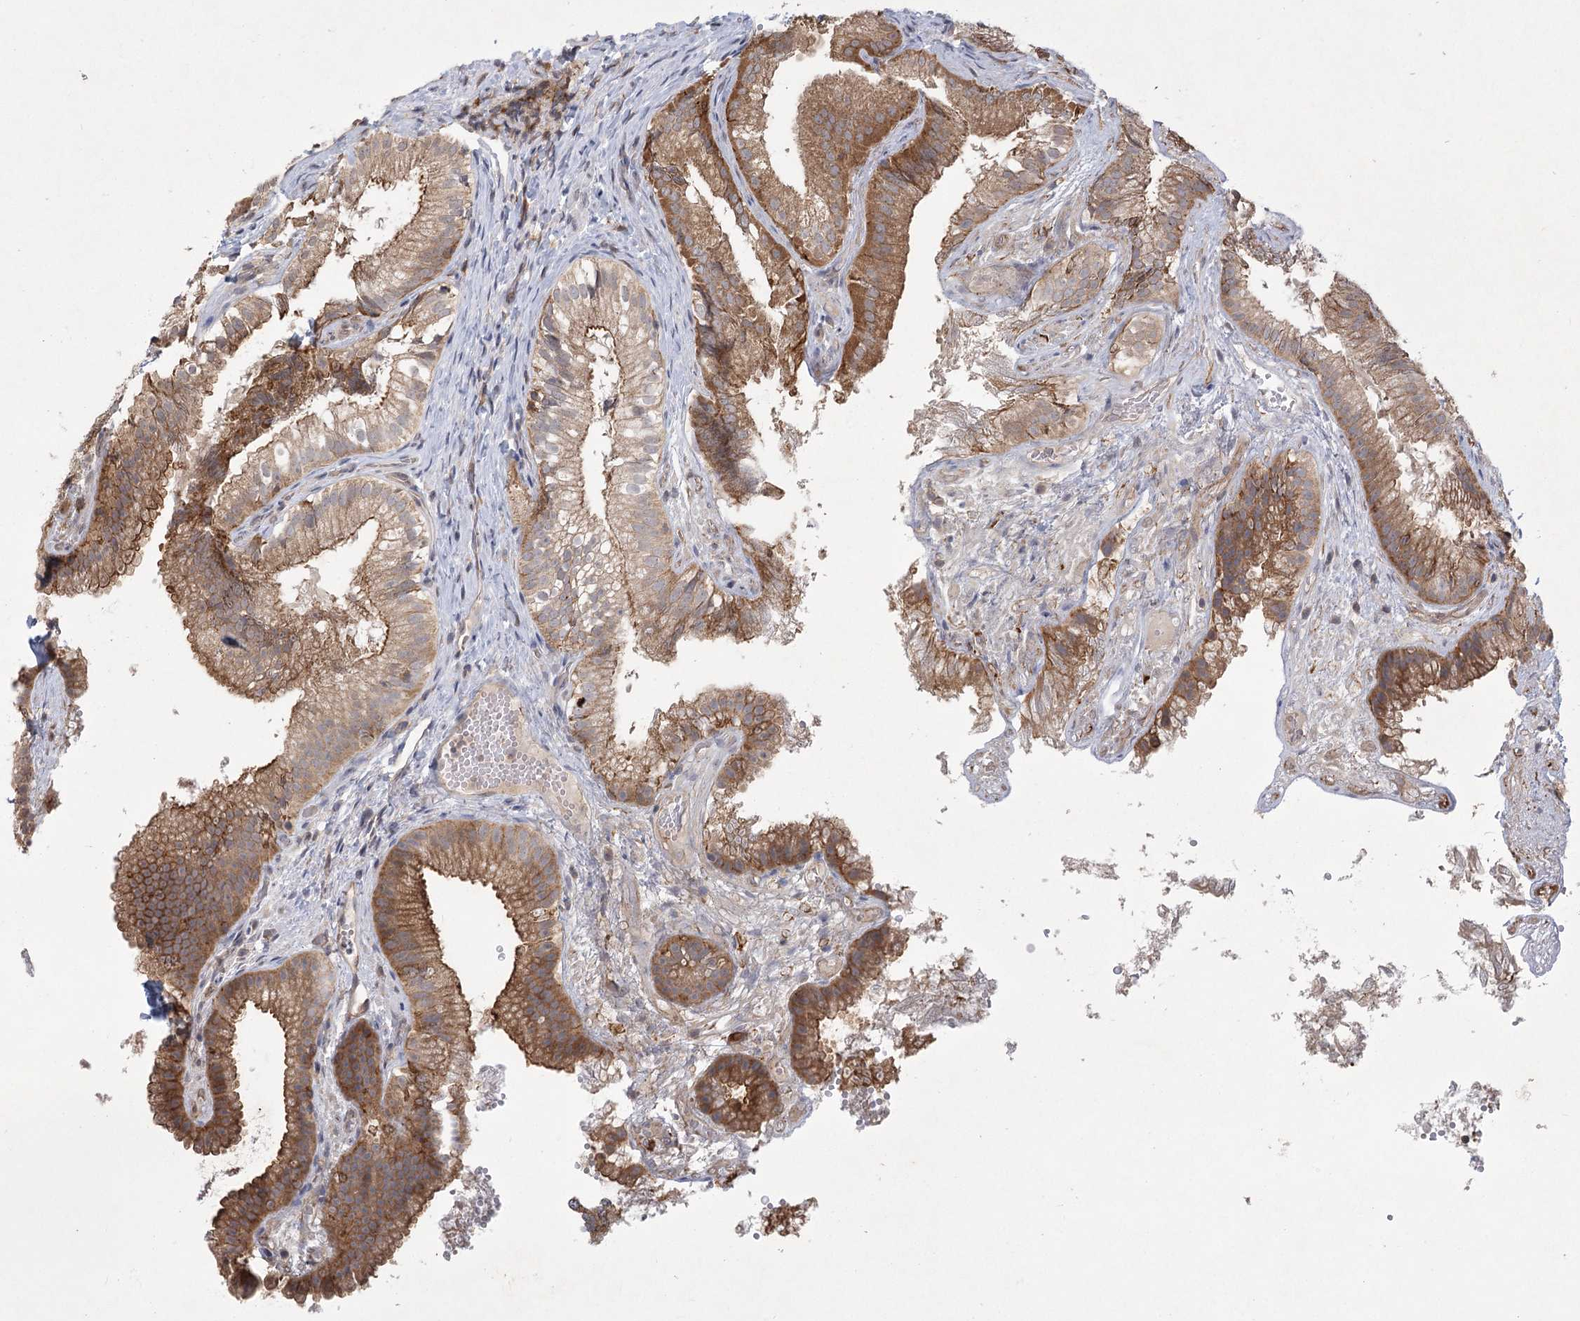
{"staining": {"intensity": "moderate", "quantity": ">75%", "location": "cytoplasmic/membranous"}, "tissue": "gallbladder", "cell_type": "Glandular cells", "image_type": "normal", "snomed": [{"axis": "morphology", "description": "Normal tissue, NOS"}, {"axis": "topography", "description": "Gallbladder"}], "caption": "A brown stain highlights moderate cytoplasmic/membranous positivity of a protein in glandular cells of normal human gallbladder.", "gene": "MEPE", "patient": {"sex": "female", "age": 30}}